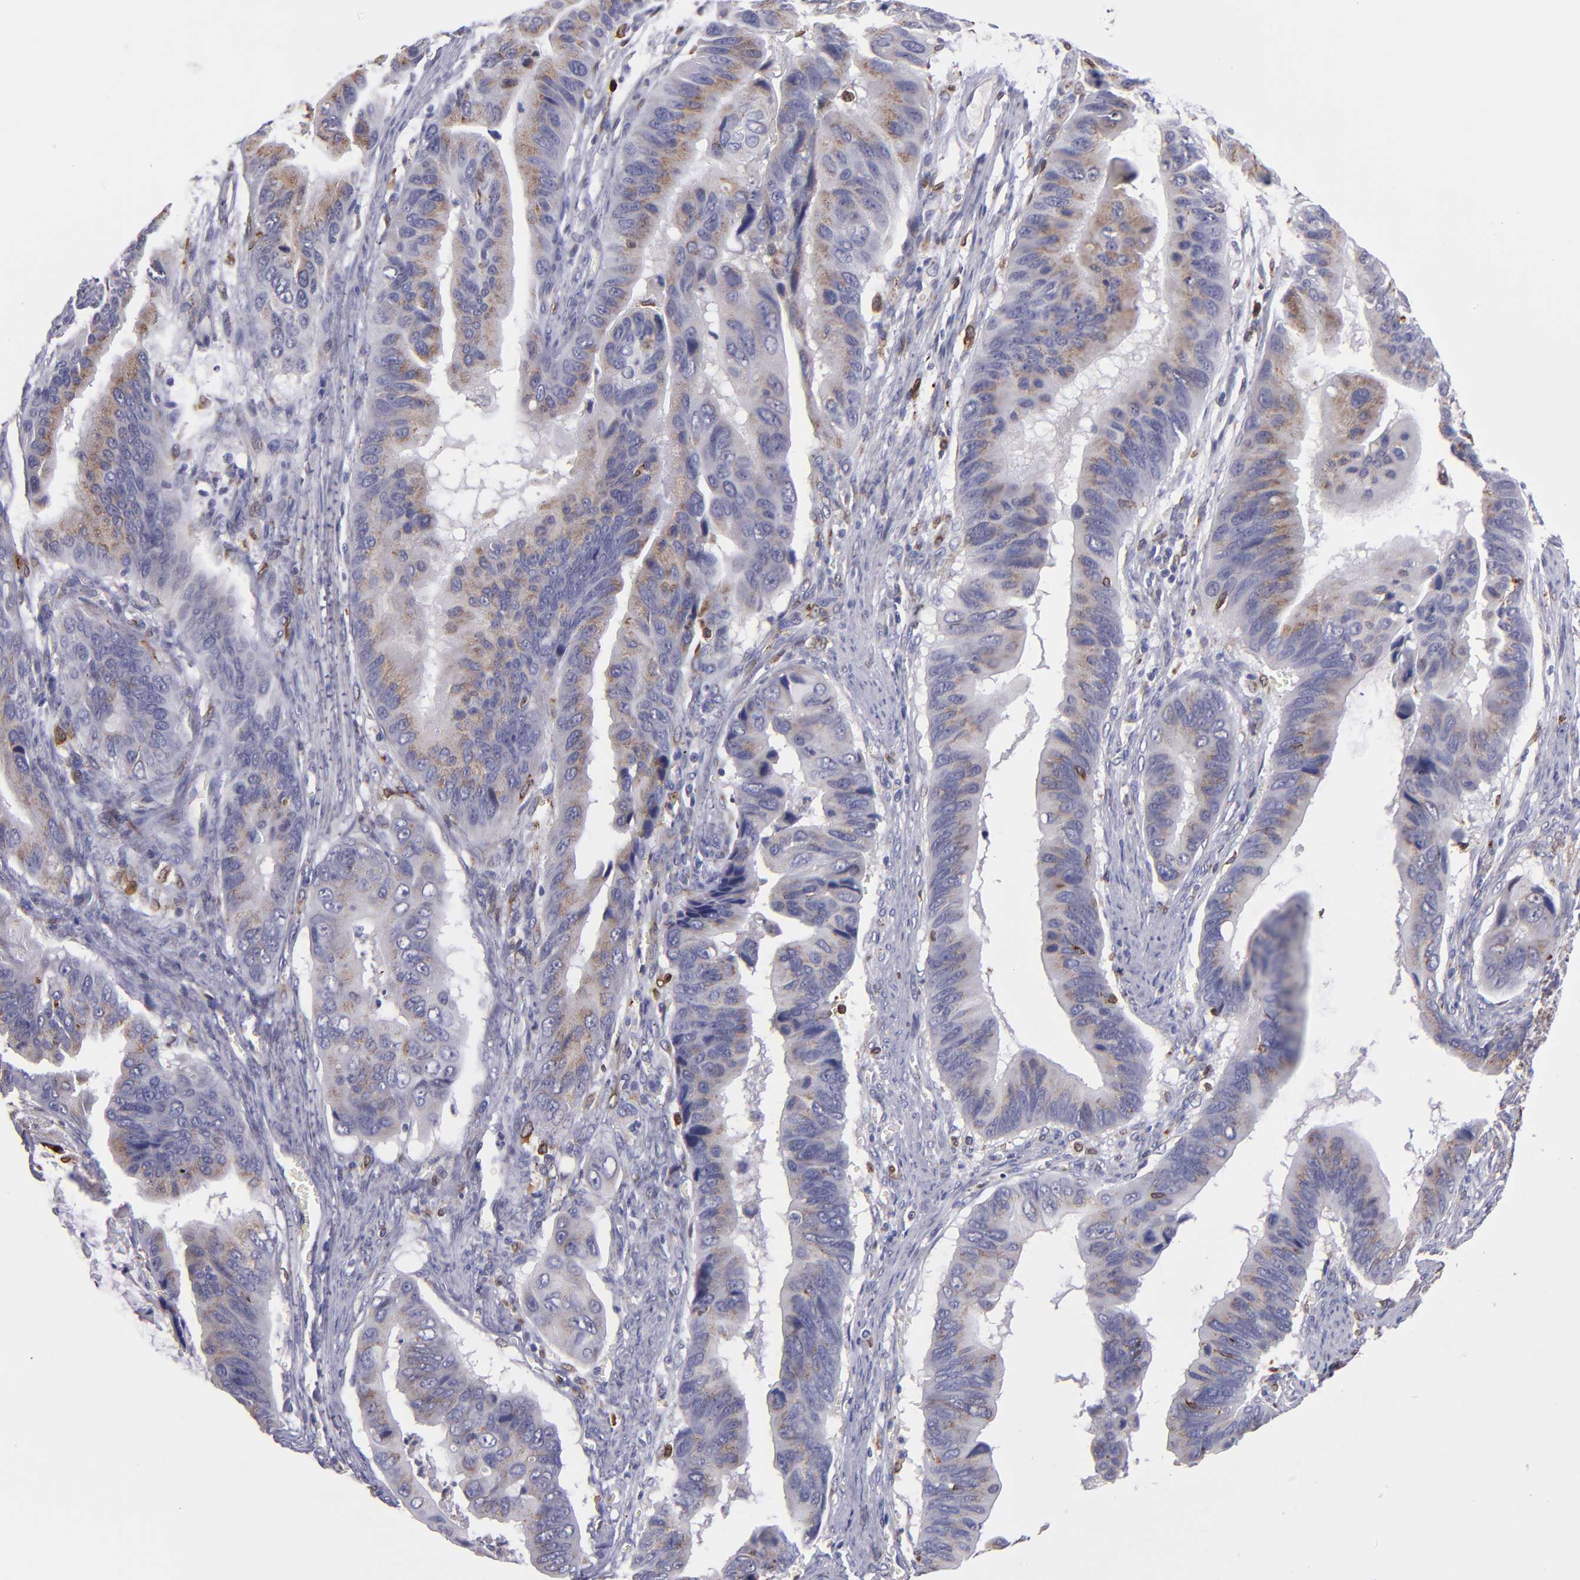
{"staining": {"intensity": "weak", "quantity": "25%-75%", "location": "cytoplasmic/membranous"}, "tissue": "stomach cancer", "cell_type": "Tumor cells", "image_type": "cancer", "snomed": [{"axis": "morphology", "description": "Adenocarcinoma, NOS"}, {"axis": "topography", "description": "Stomach, upper"}], "caption": "This is an image of immunohistochemistry (IHC) staining of adenocarcinoma (stomach), which shows weak staining in the cytoplasmic/membranous of tumor cells.", "gene": "PTGS1", "patient": {"sex": "male", "age": 80}}